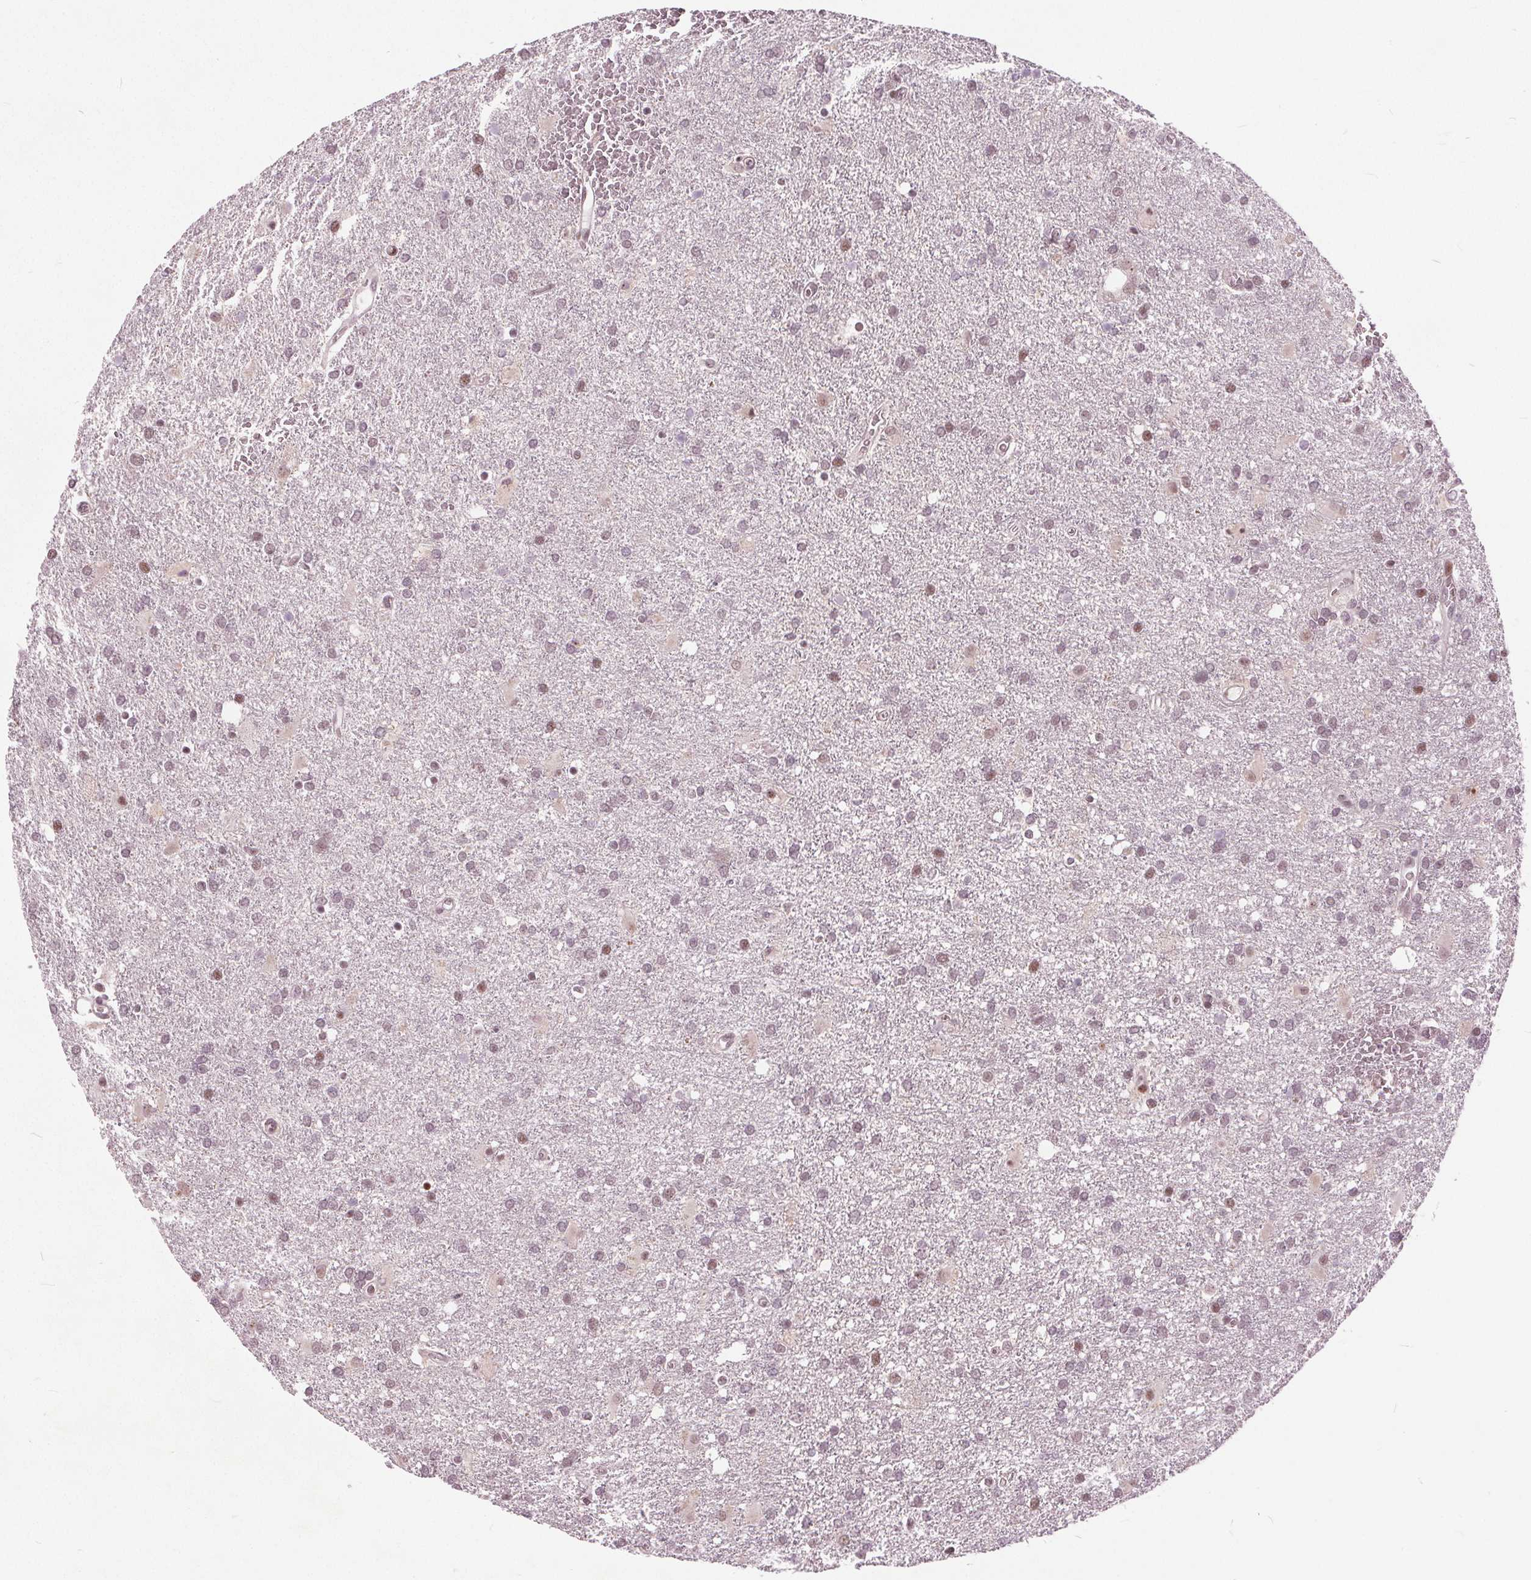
{"staining": {"intensity": "weak", "quantity": "<25%", "location": "nuclear"}, "tissue": "glioma", "cell_type": "Tumor cells", "image_type": "cancer", "snomed": [{"axis": "morphology", "description": "Glioma, malignant, Low grade"}, {"axis": "topography", "description": "Brain"}], "caption": "Human malignant low-grade glioma stained for a protein using IHC reveals no expression in tumor cells.", "gene": "TTC34", "patient": {"sex": "male", "age": 66}}